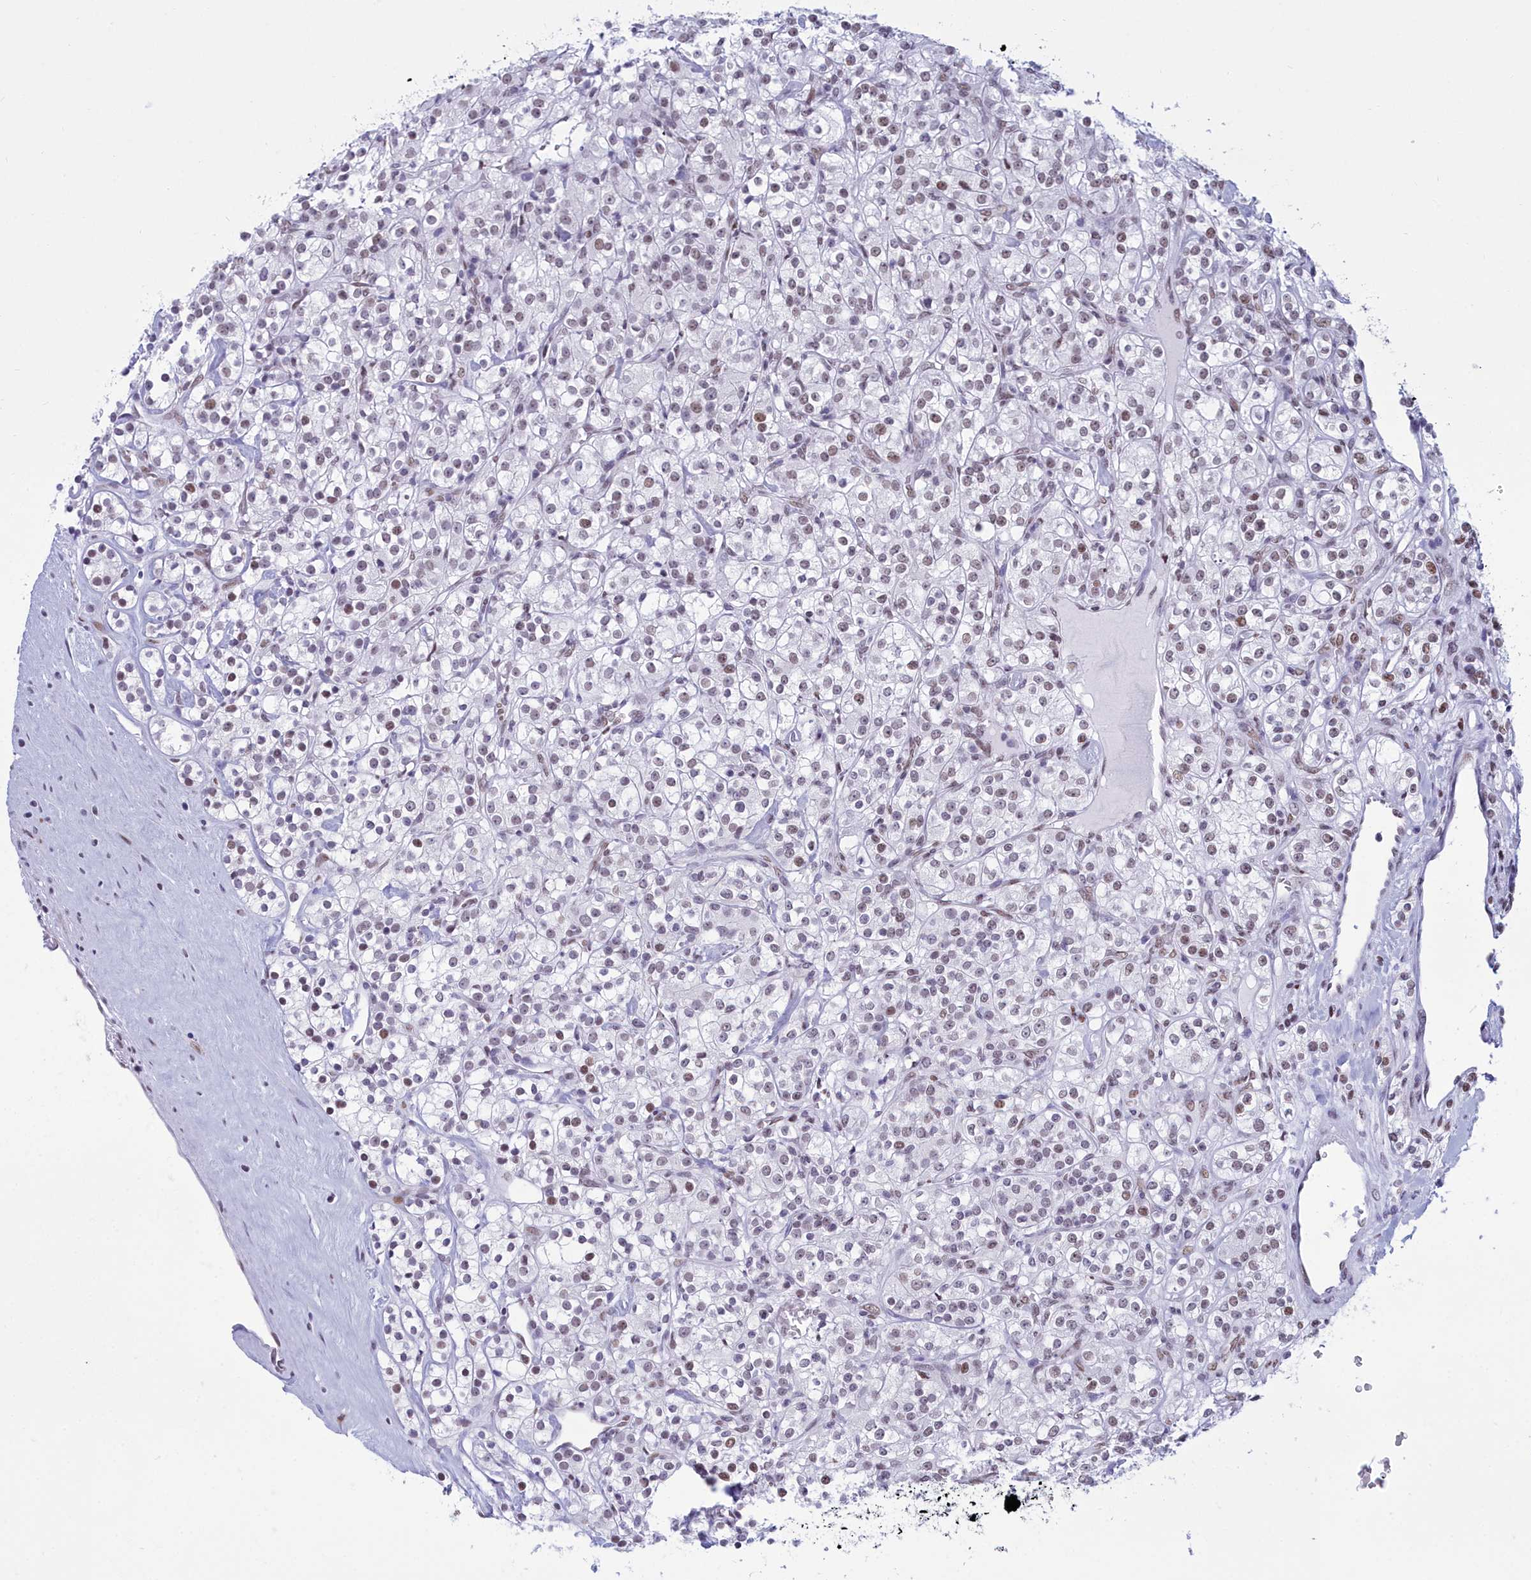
{"staining": {"intensity": "weak", "quantity": ">75%", "location": "nuclear"}, "tissue": "renal cancer", "cell_type": "Tumor cells", "image_type": "cancer", "snomed": [{"axis": "morphology", "description": "Adenocarcinoma, NOS"}, {"axis": "topography", "description": "Kidney"}], "caption": "Renal cancer was stained to show a protein in brown. There is low levels of weak nuclear expression in about >75% of tumor cells. The staining was performed using DAB, with brown indicating positive protein expression. Nuclei are stained blue with hematoxylin.", "gene": "CDC26", "patient": {"sex": "male", "age": 77}}